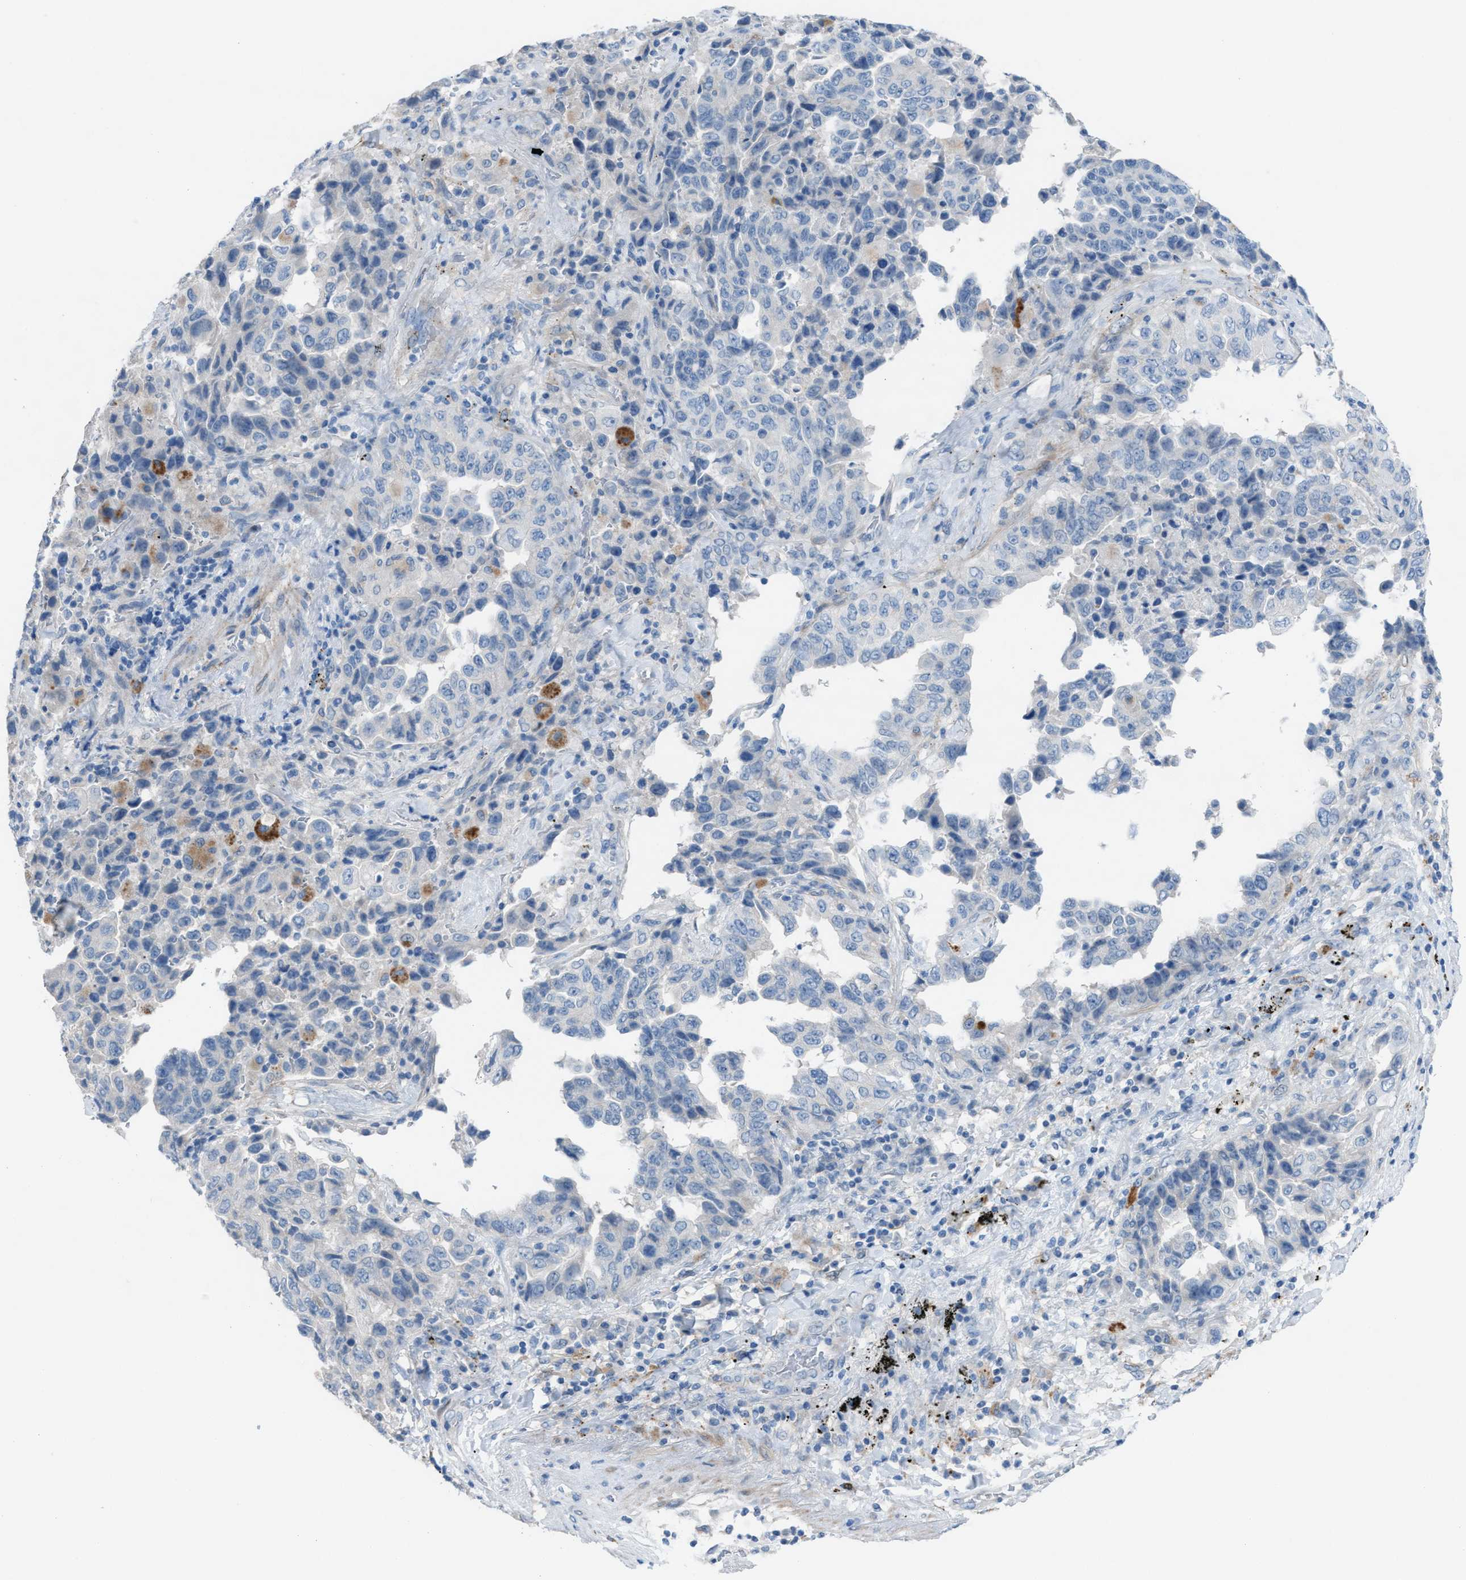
{"staining": {"intensity": "negative", "quantity": "none", "location": "none"}, "tissue": "lung cancer", "cell_type": "Tumor cells", "image_type": "cancer", "snomed": [{"axis": "morphology", "description": "Adenocarcinoma, NOS"}, {"axis": "topography", "description": "Lung"}], "caption": "DAB (3,3'-diaminobenzidine) immunohistochemical staining of human lung cancer reveals no significant positivity in tumor cells.", "gene": "ASPA", "patient": {"sex": "female", "age": 51}}